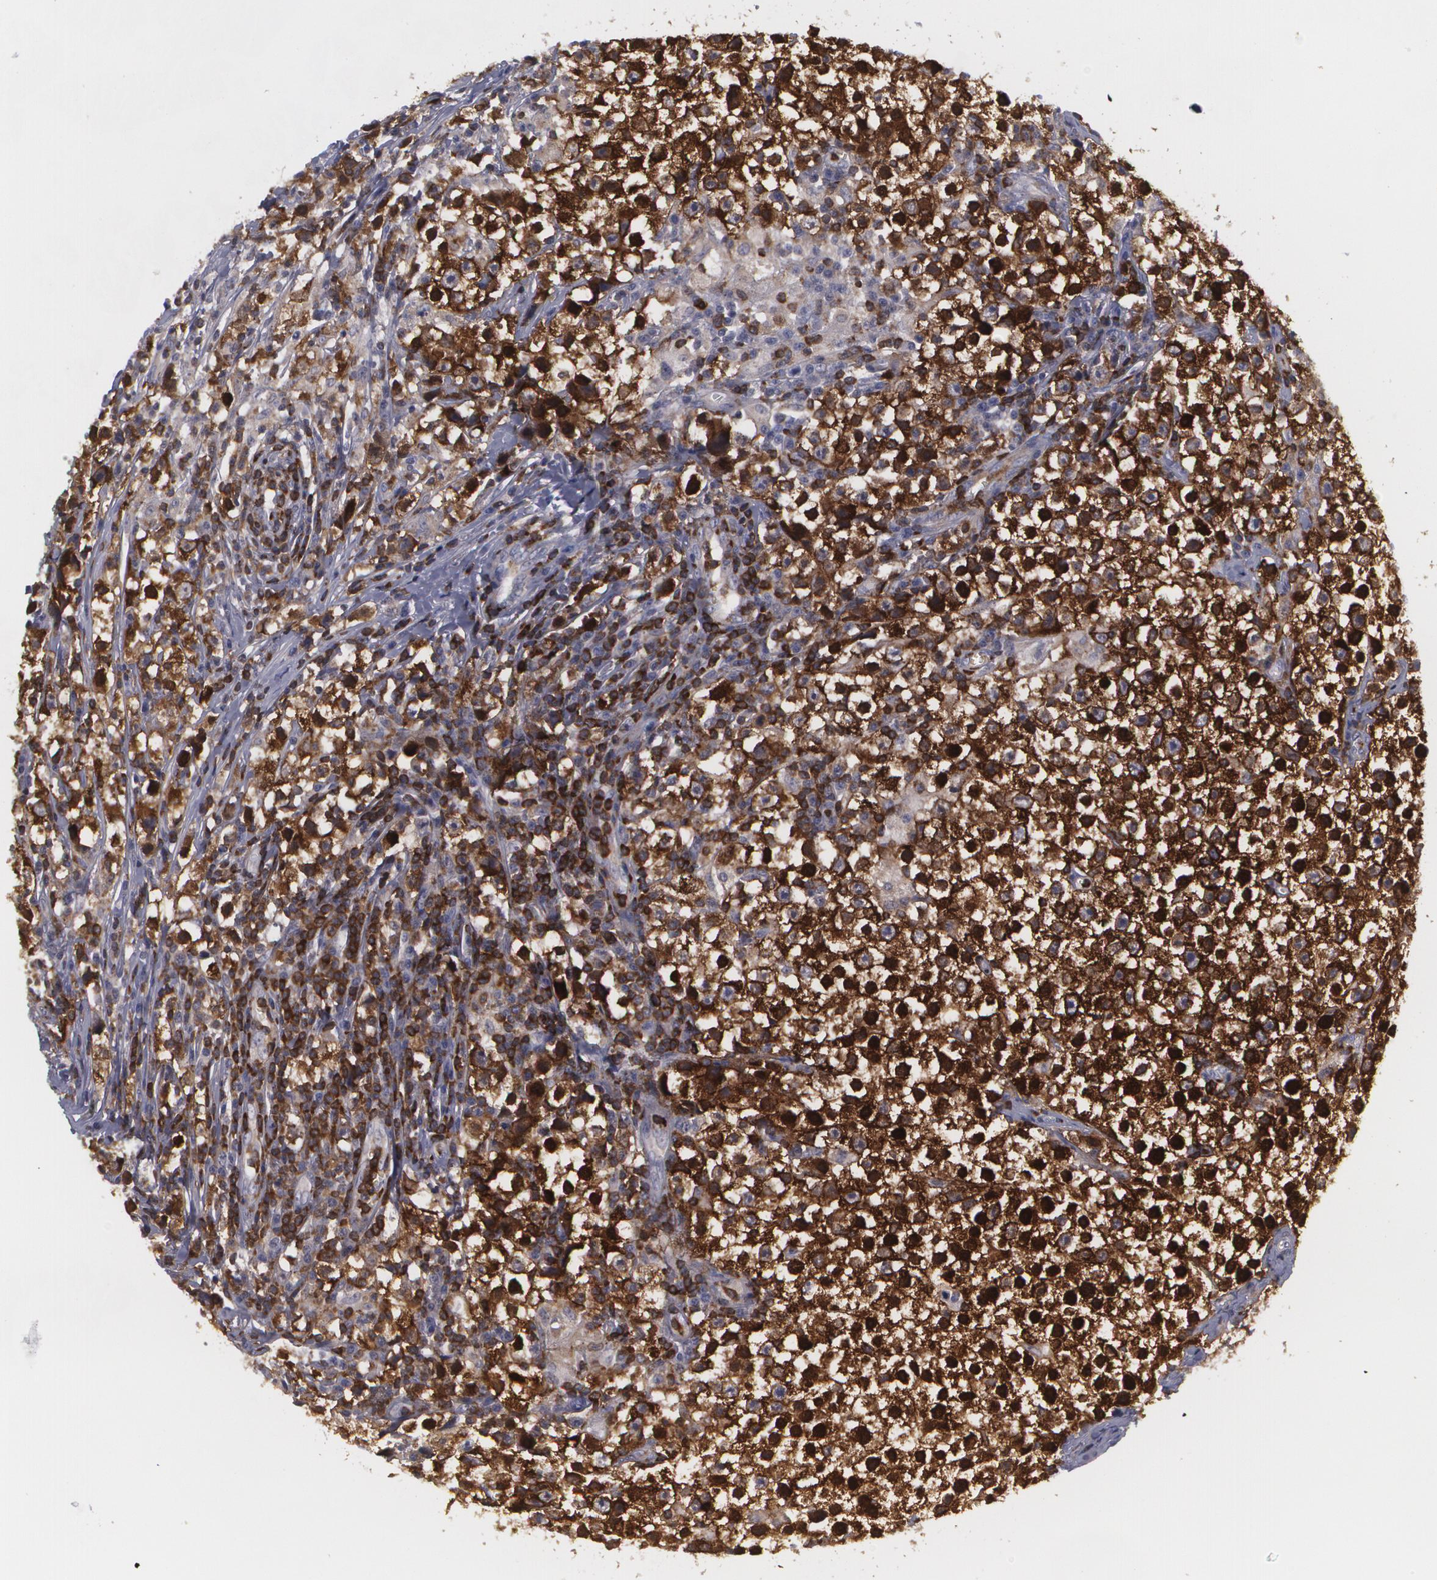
{"staining": {"intensity": "strong", "quantity": ">75%", "location": "cytoplasmic/membranous,nuclear"}, "tissue": "testis cancer", "cell_type": "Tumor cells", "image_type": "cancer", "snomed": [{"axis": "morphology", "description": "Seminoma, NOS"}, {"axis": "topography", "description": "Testis"}], "caption": "Human testis seminoma stained with a protein marker shows strong staining in tumor cells.", "gene": "BIN1", "patient": {"sex": "male", "age": 35}}